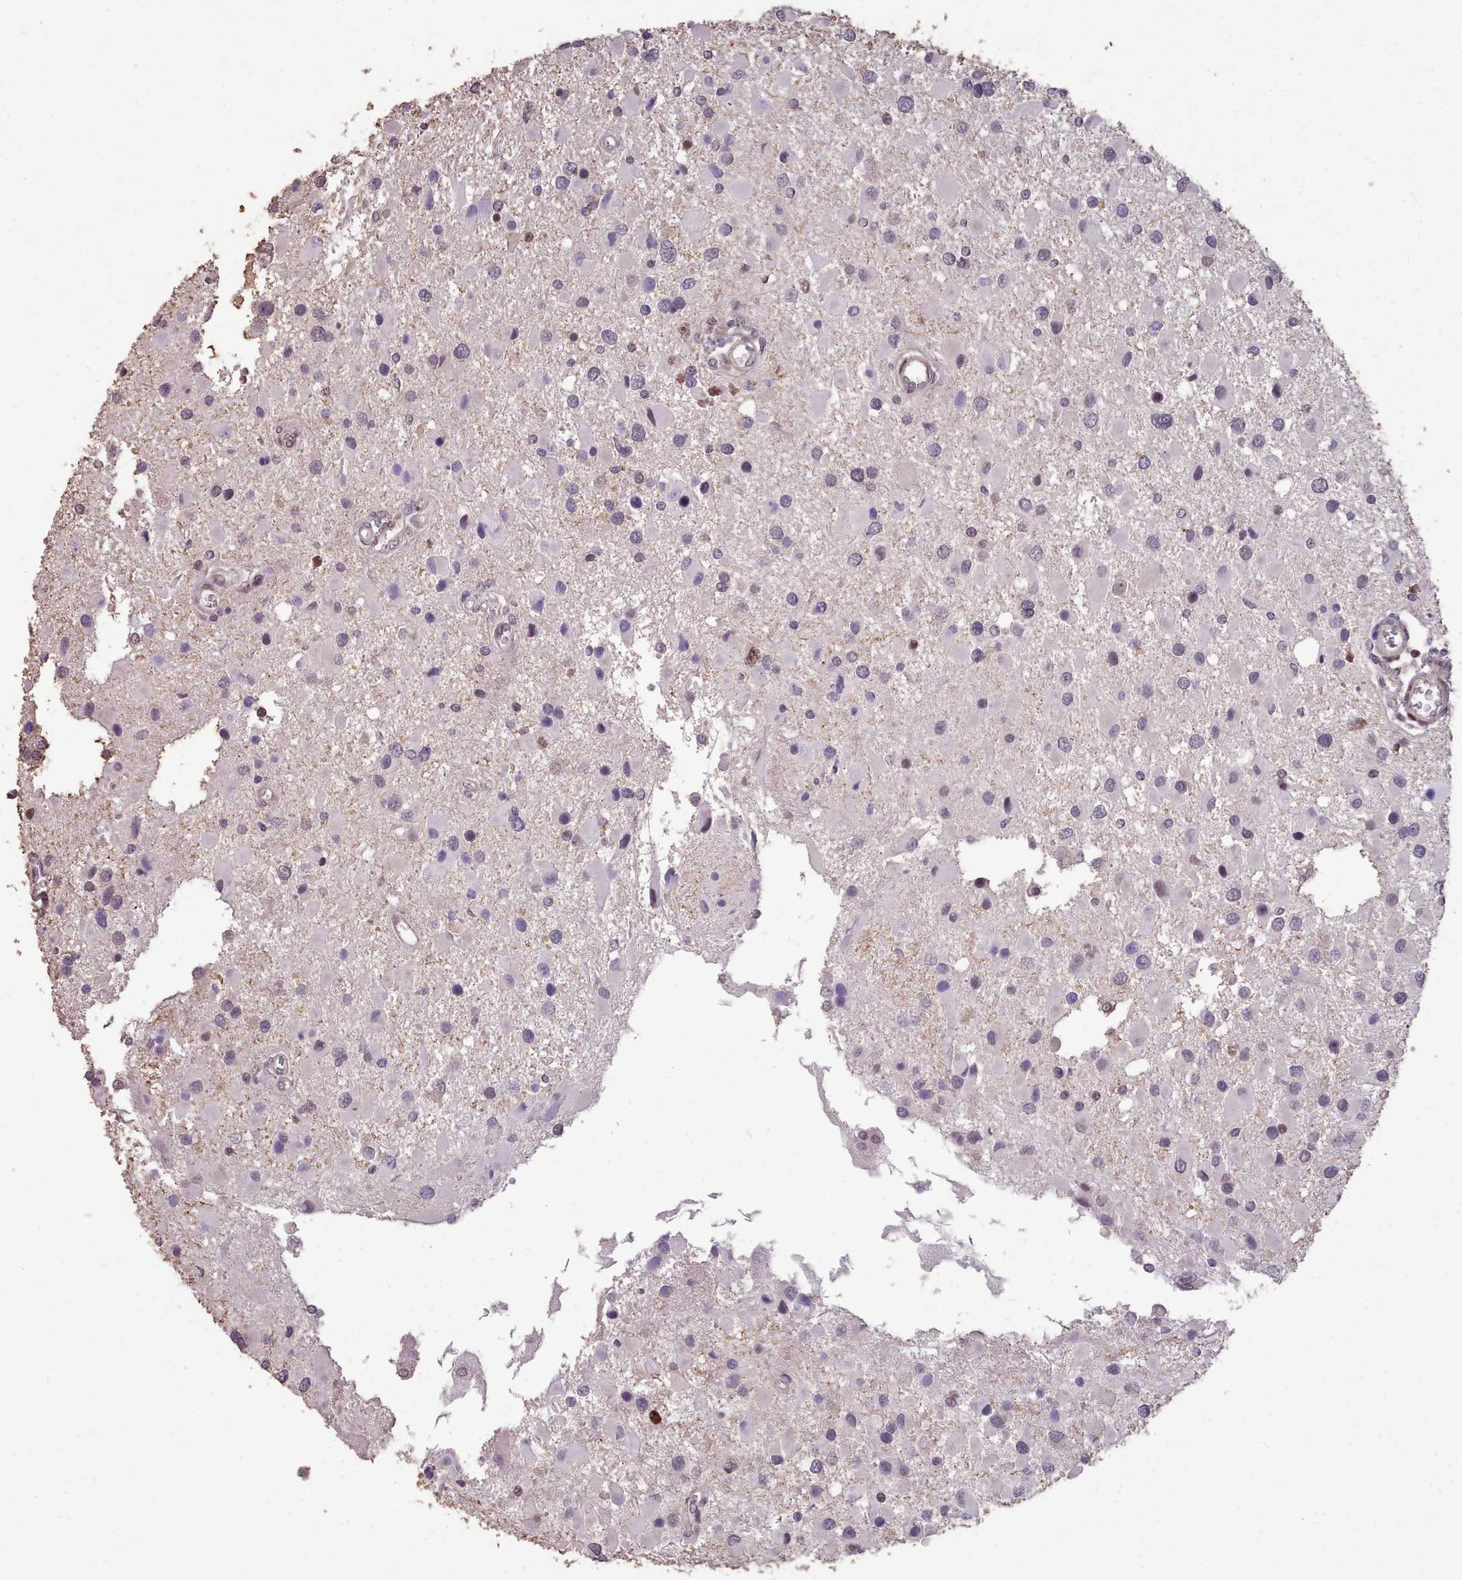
{"staining": {"intensity": "negative", "quantity": "none", "location": "none"}, "tissue": "glioma", "cell_type": "Tumor cells", "image_type": "cancer", "snomed": [{"axis": "morphology", "description": "Glioma, malignant, High grade"}, {"axis": "topography", "description": "Brain"}], "caption": "DAB (3,3'-diaminobenzidine) immunohistochemical staining of human high-grade glioma (malignant) reveals no significant staining in tumor cells.", "gene": "ENSA", "patient": {"sex": "male", "age": 53}}